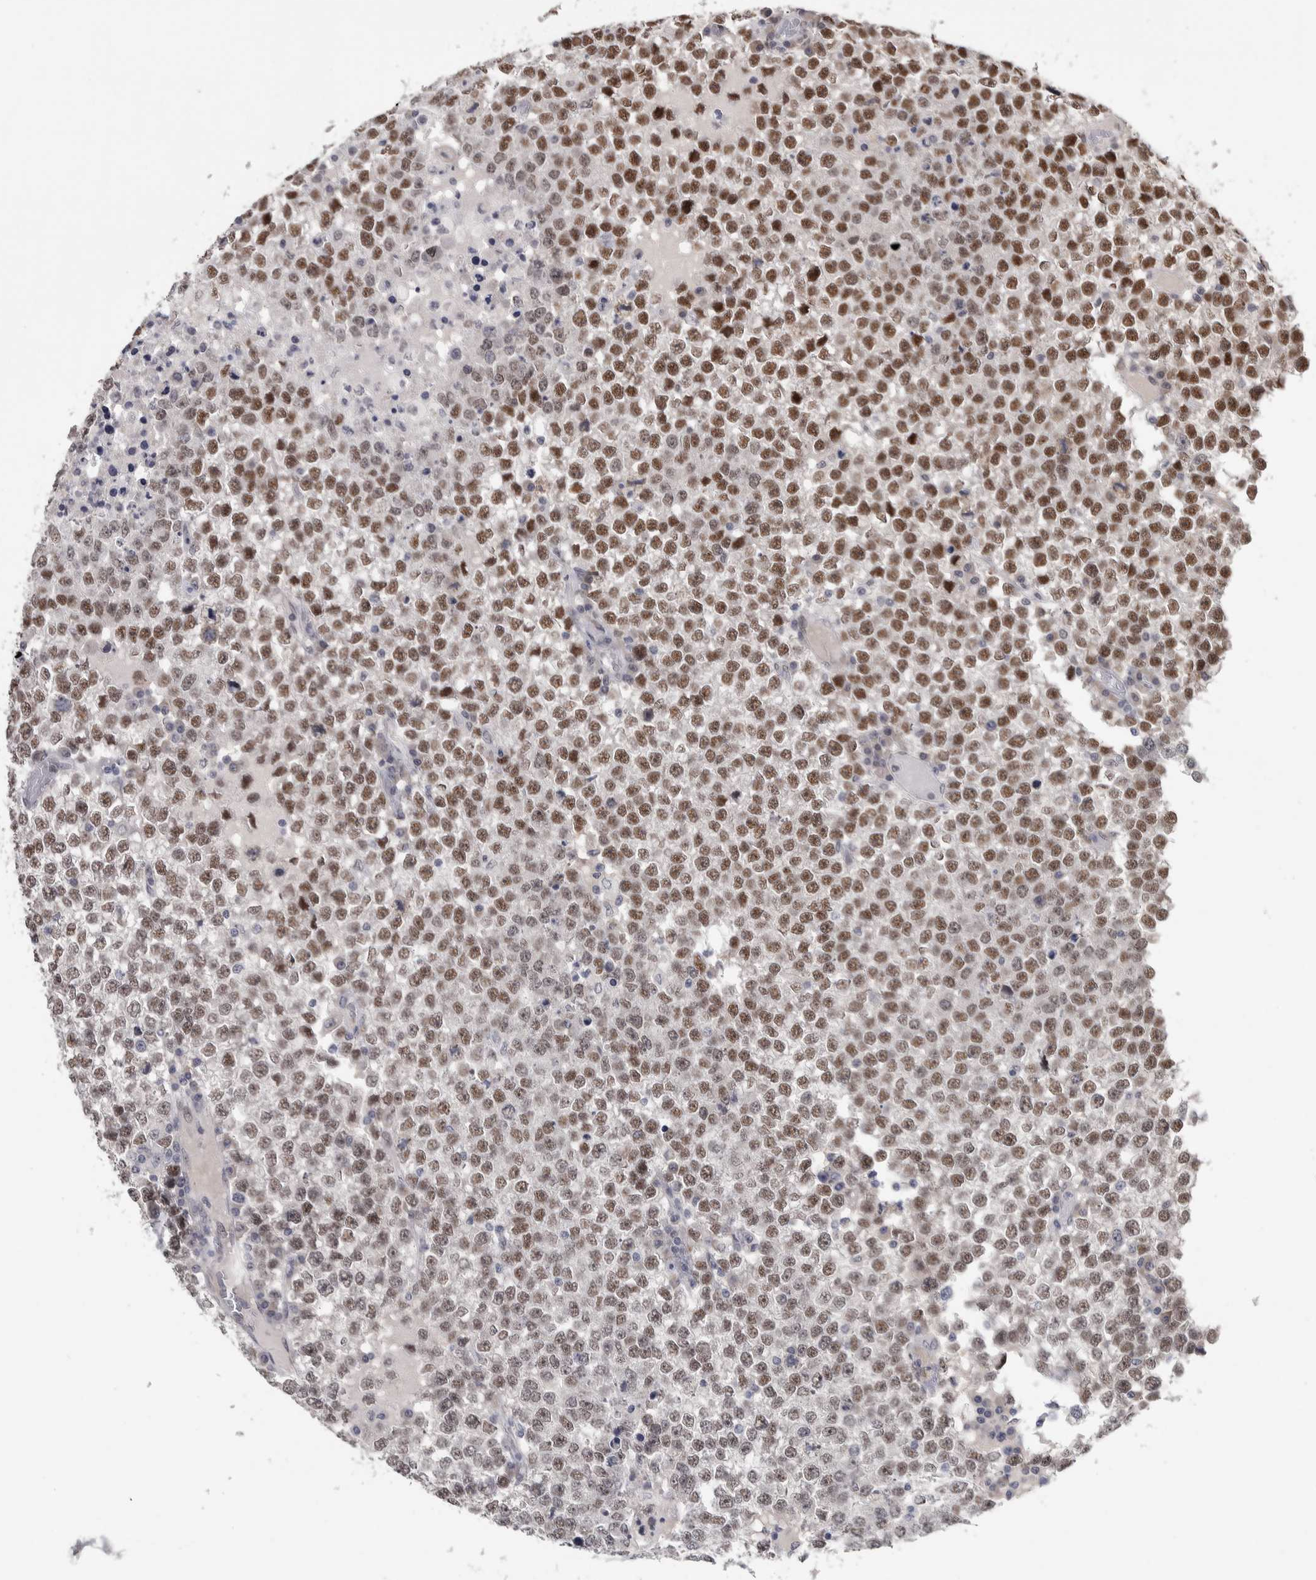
{"staining": {"intensity": "moderate", "quantity": "25%-75%", "location": "nuclear"}, "tissue": "testis cancer", "cell_type": "Tumor cells", "image_type": "cancer", "snomed": [{"axis": "morphology", "description": "Seminoma, NOS"}, {"axis": "topography", "description": "Testis"}], "caption": "Immunohistochemistry (IHC) image of human testis cancer (seminoma) stained for a protein (brown), which displays medium levels of moderate nuclear positivity in about 25%-75% of tumor cells.", "gene": "ASPN", "patient": {"sex": "male", "age": 65}}